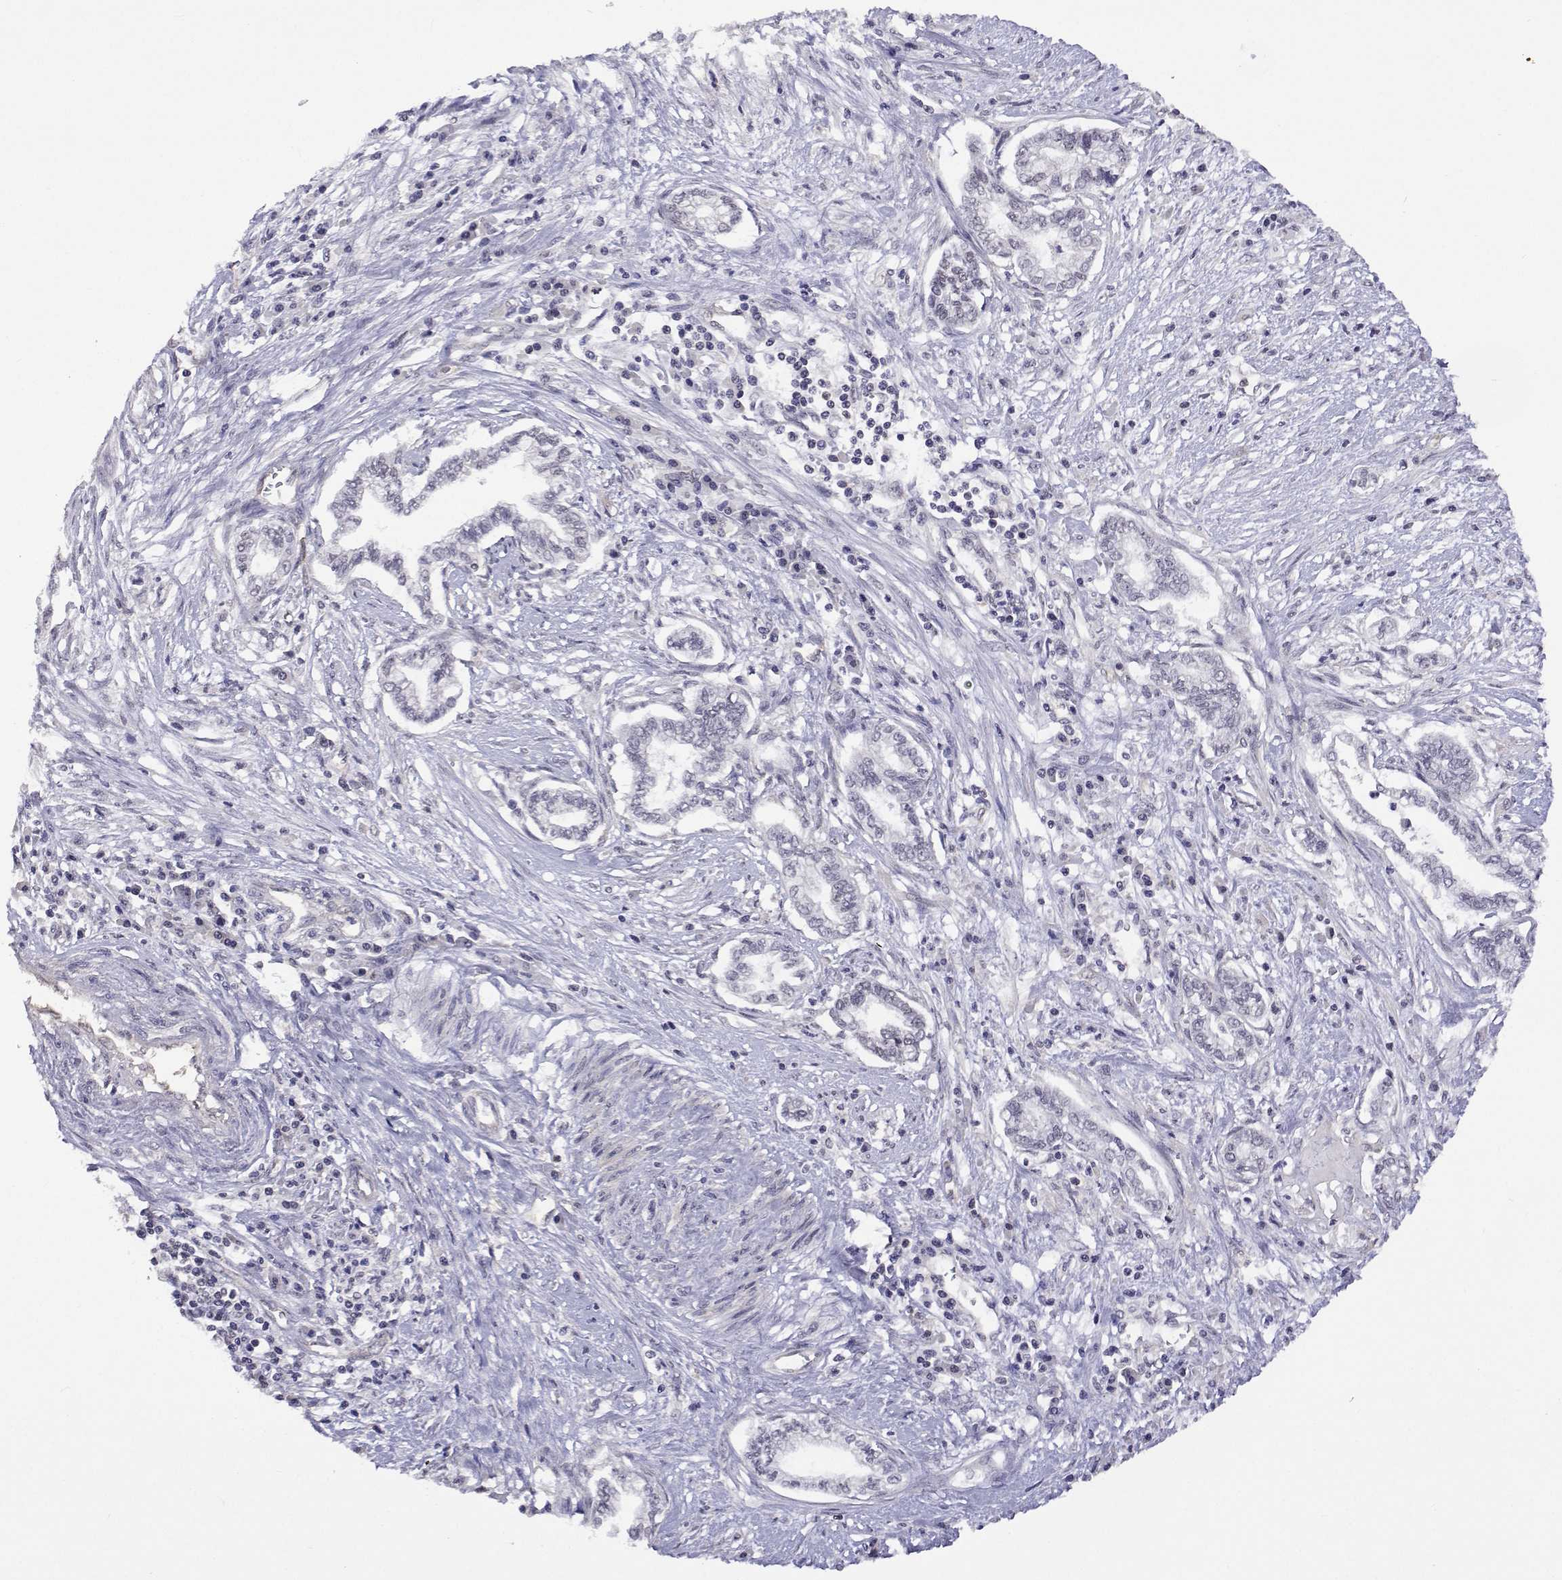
{"staining": {"intensity": "negative", "quantity": "none", "location": "none"}, "tissue": "cervical cancer", "cell_type": "Tumor cells", "image_type": "cancer", "snomed": [{"axis": "morphology", "description": "Adenocarcinoma, NOS"}, {"axis": "topography", "description": "Cervix"}], "caption": "DAB immunohistochemical staining of human cervical cancer displays no significant expression in tumor cells. Nuclei are stained in blue.", "gene": "NHP2", "patient": {"sex": "female", "age": 62}}